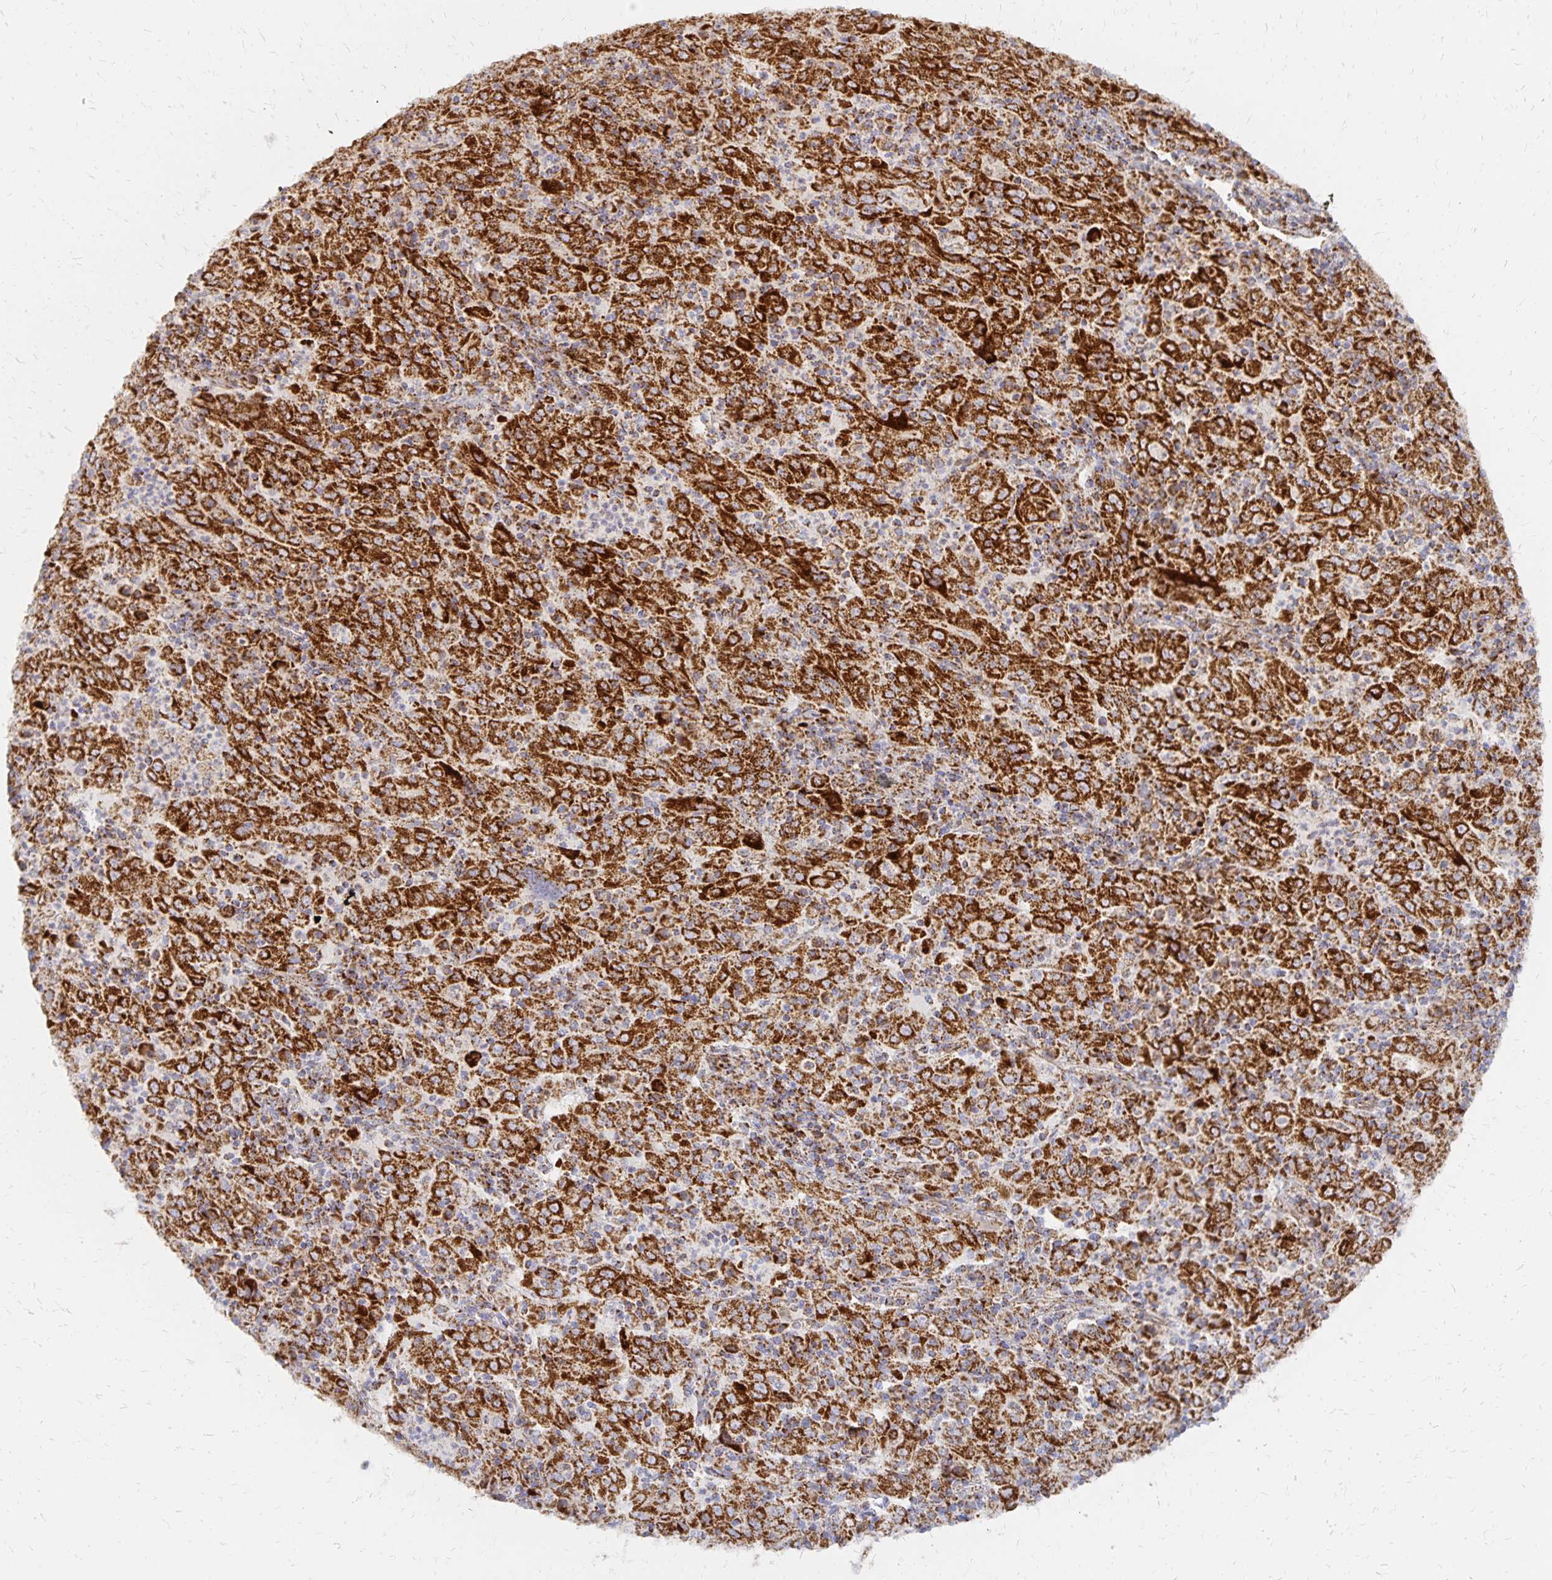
{"staining": {"intensity": "strong", "quantity": ">75%", "location": "cytoplasmic/membranous"}, "tissue": "pancreatic cancer", "cell_type": "Tumor cells", "image_type": "cancer", "snomed": [{"axis": "morphology", "description": "Adenocarcinoma, NOS"}, {"axis": "topography", "description": "Pancreas"}], "caption": "Pancreatic adenocarcinoma stained with DAB immunohistochemistry (IHC) displays high levels of strong cytoplasmic/membranous expression in about >75% of tumor cells.", "gene": "STOML2", "patient": {"sex": "male", "age": 63}}